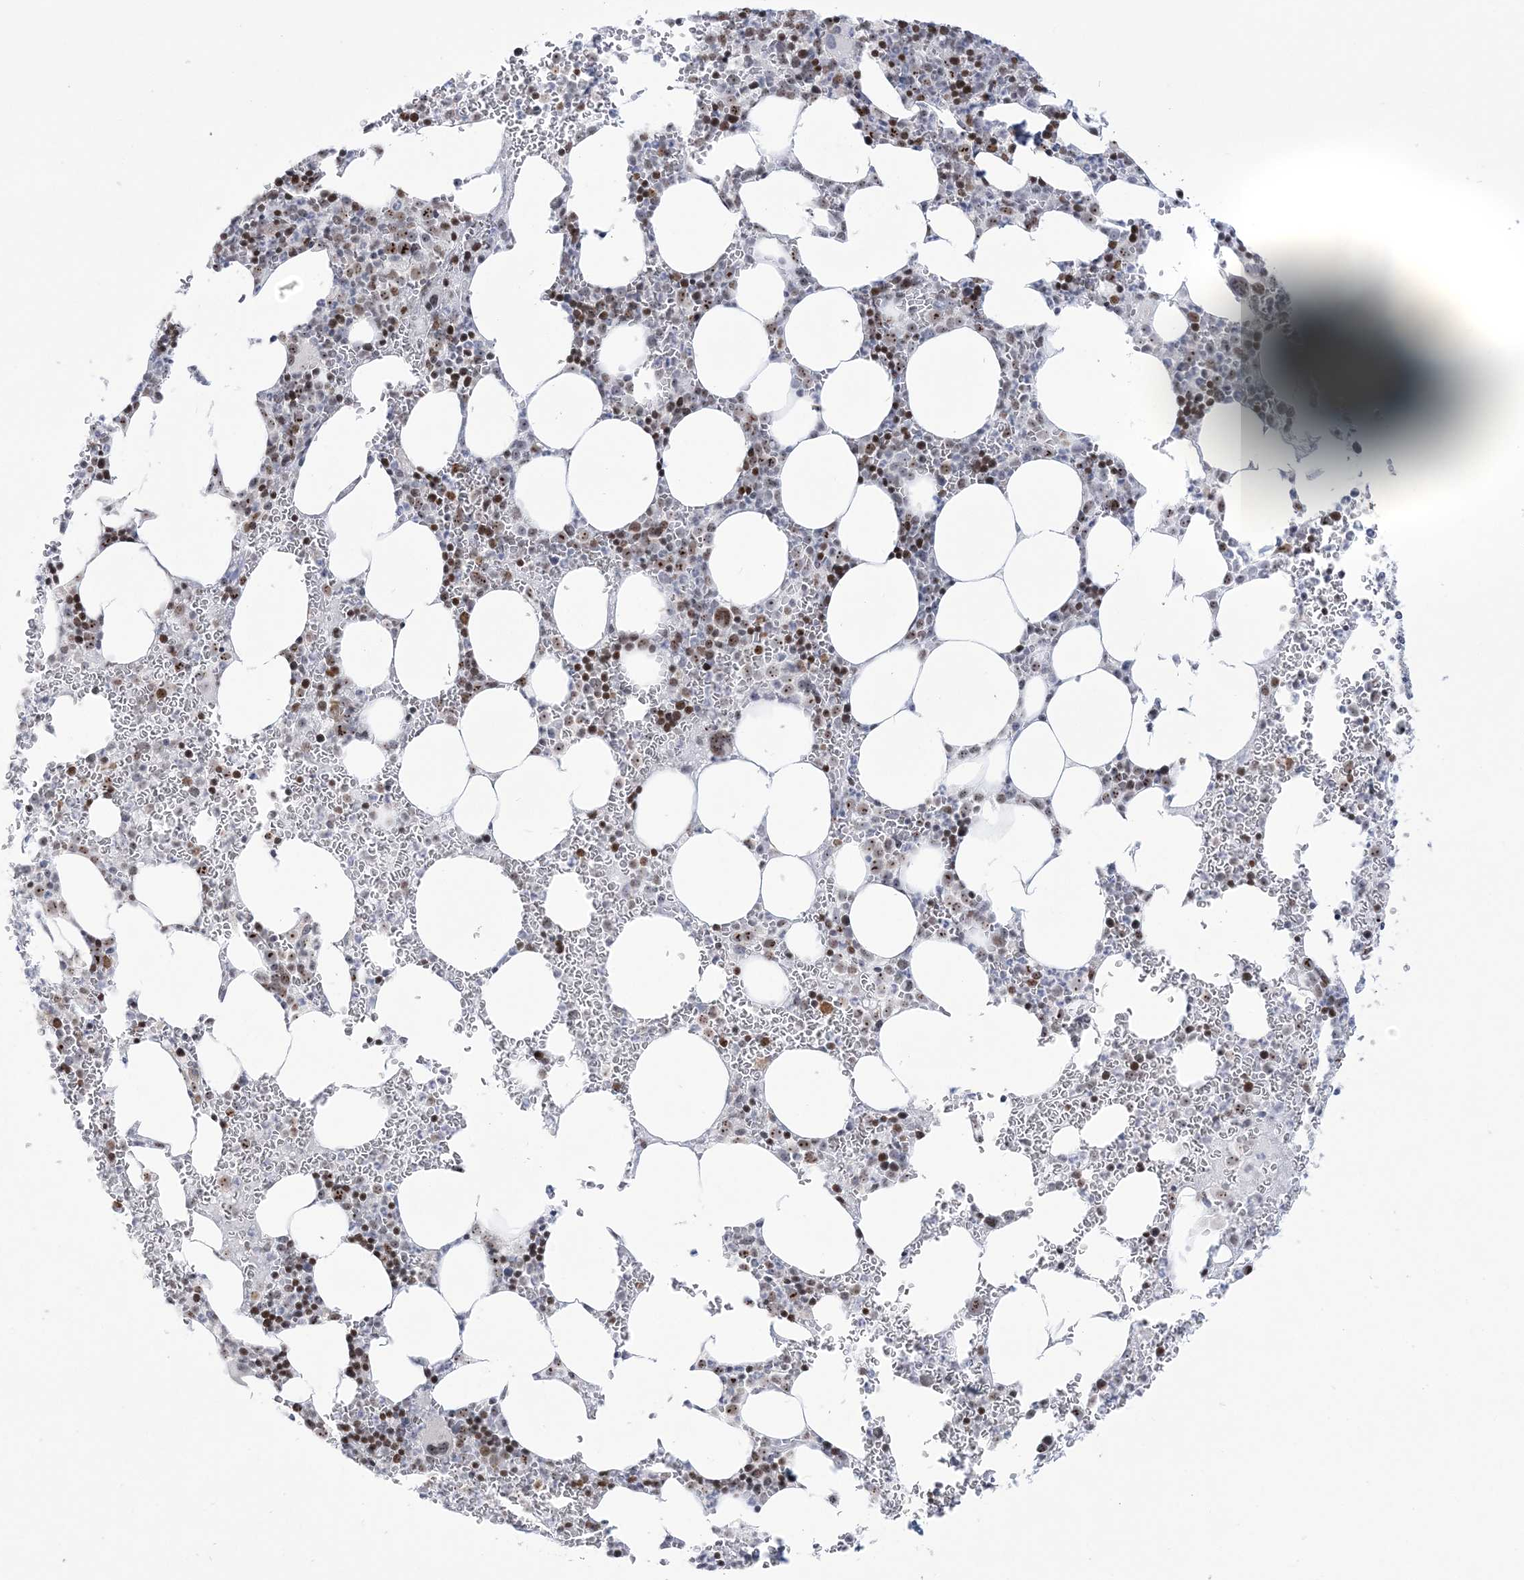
{"staining": {"intensity": "strong", "quantity": "25%-75%", "location": "nuclear"}, "tissue": "bone marrow", "cell_type": "Hematopoietic cells", "image_type": "normal", "snomed": [{"axis": "morphology", "description": "Normal tissue, NOS"}, {"axis": "topography", "description": "Bone marrow"}], "caption": "Immunohistochemical staining of unremarkable bone marrow displays 25%-75% levels of strong nuclear protein staining in approximately 25%-75% of hematopoietic cells.", "gene": "DDX21", "patient": {"sex": "female", "age": 78}}